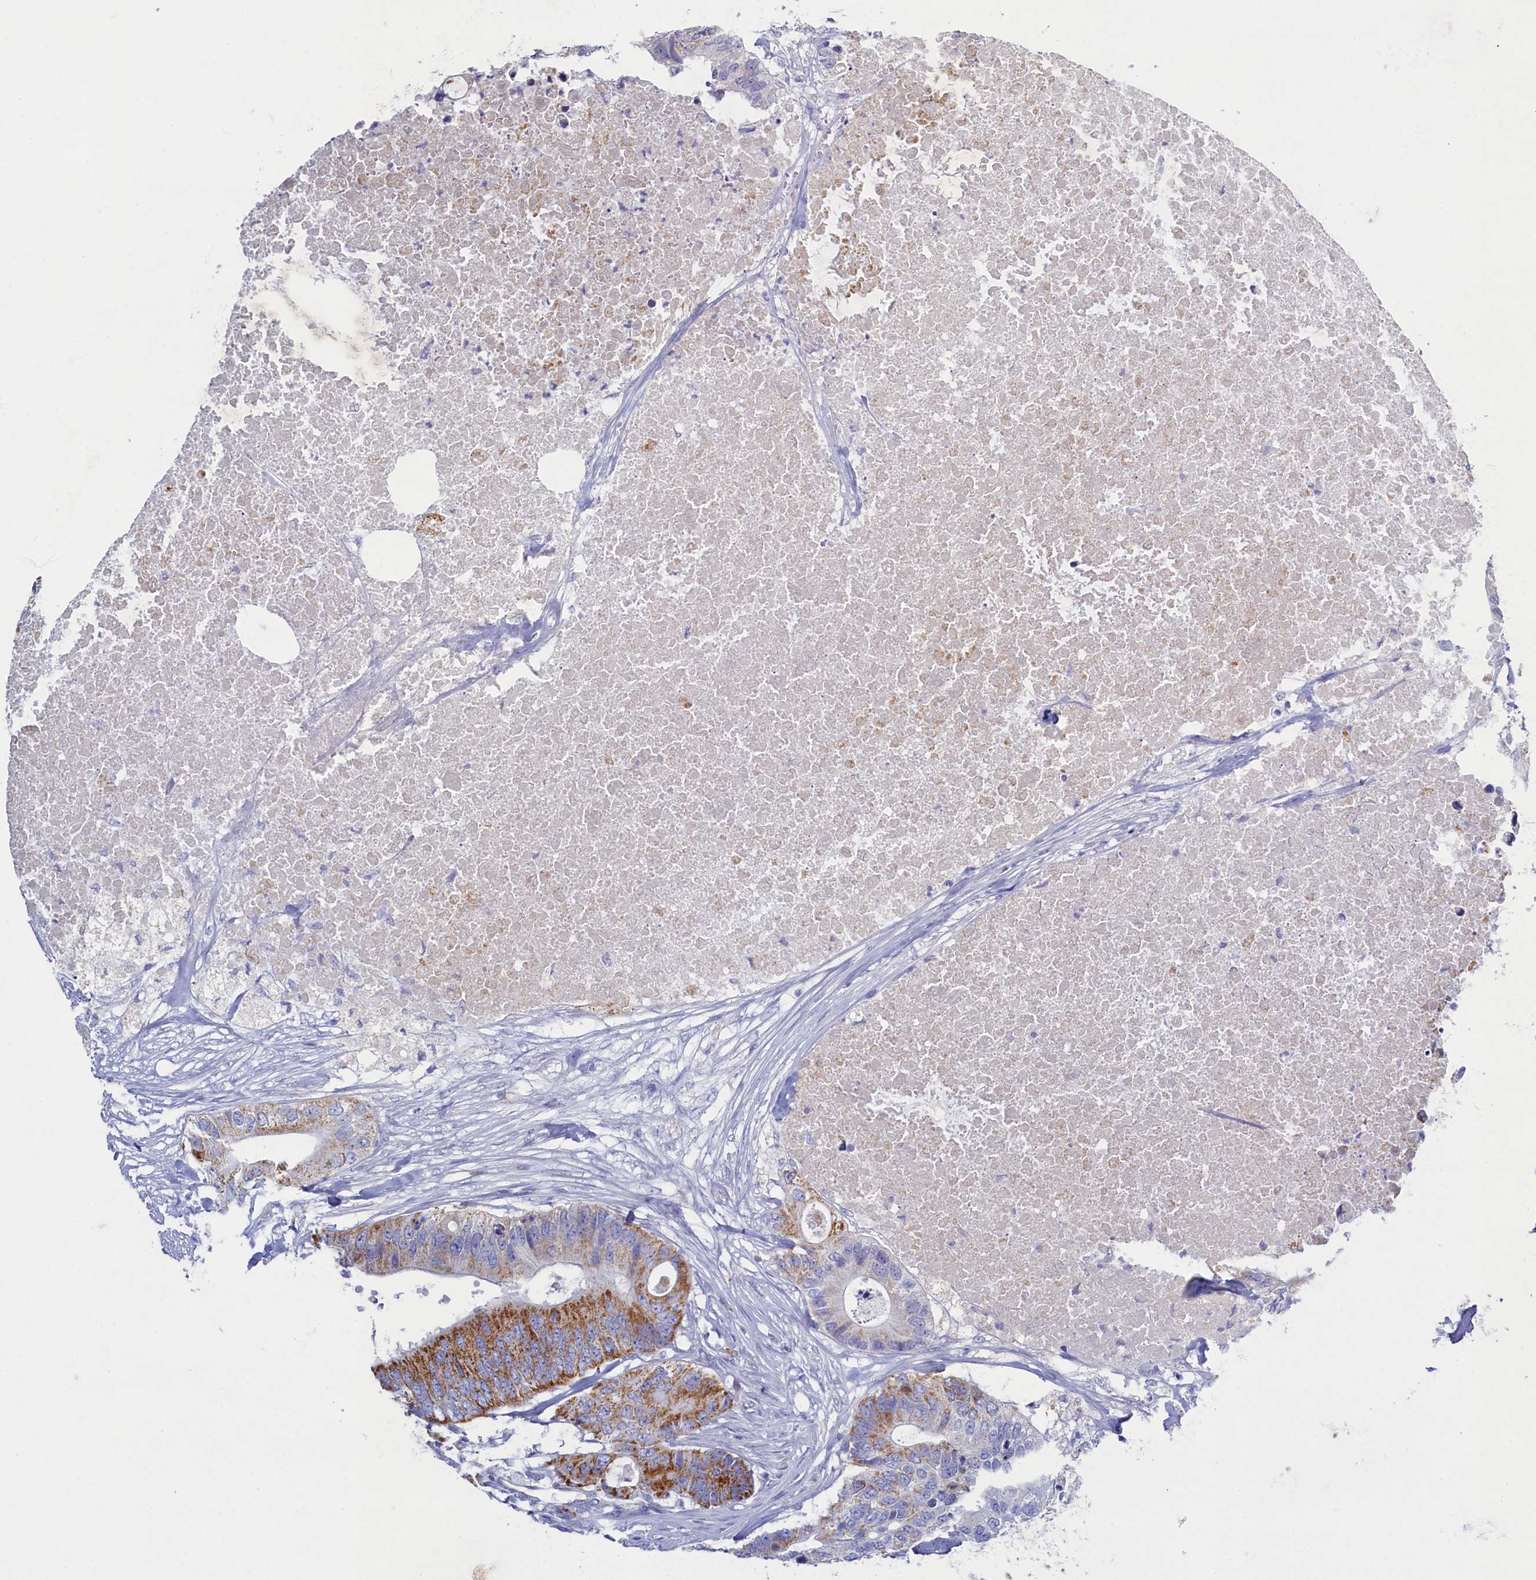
{"staining": {"intensity": "strong", "quantity": "25%-75%", "location": "cytoplasmic/membranous"}, "tissue": "colorectal cancer", "cell_type": "Tumor cells", "image_type": "cancer", "snomed": [{"axis": "morphology", "description": "Adenocarcinoma, NOS"}, {"axis": "topography", "description": "Colon"}], "caption": "A histopathology image of human colorectal cancer stained for a protein shows strong cytoplasmic/membranous brown staining in tumor cells.", "gene": "OCIAD2", "patient": {"sex": "male", "age": 71}}